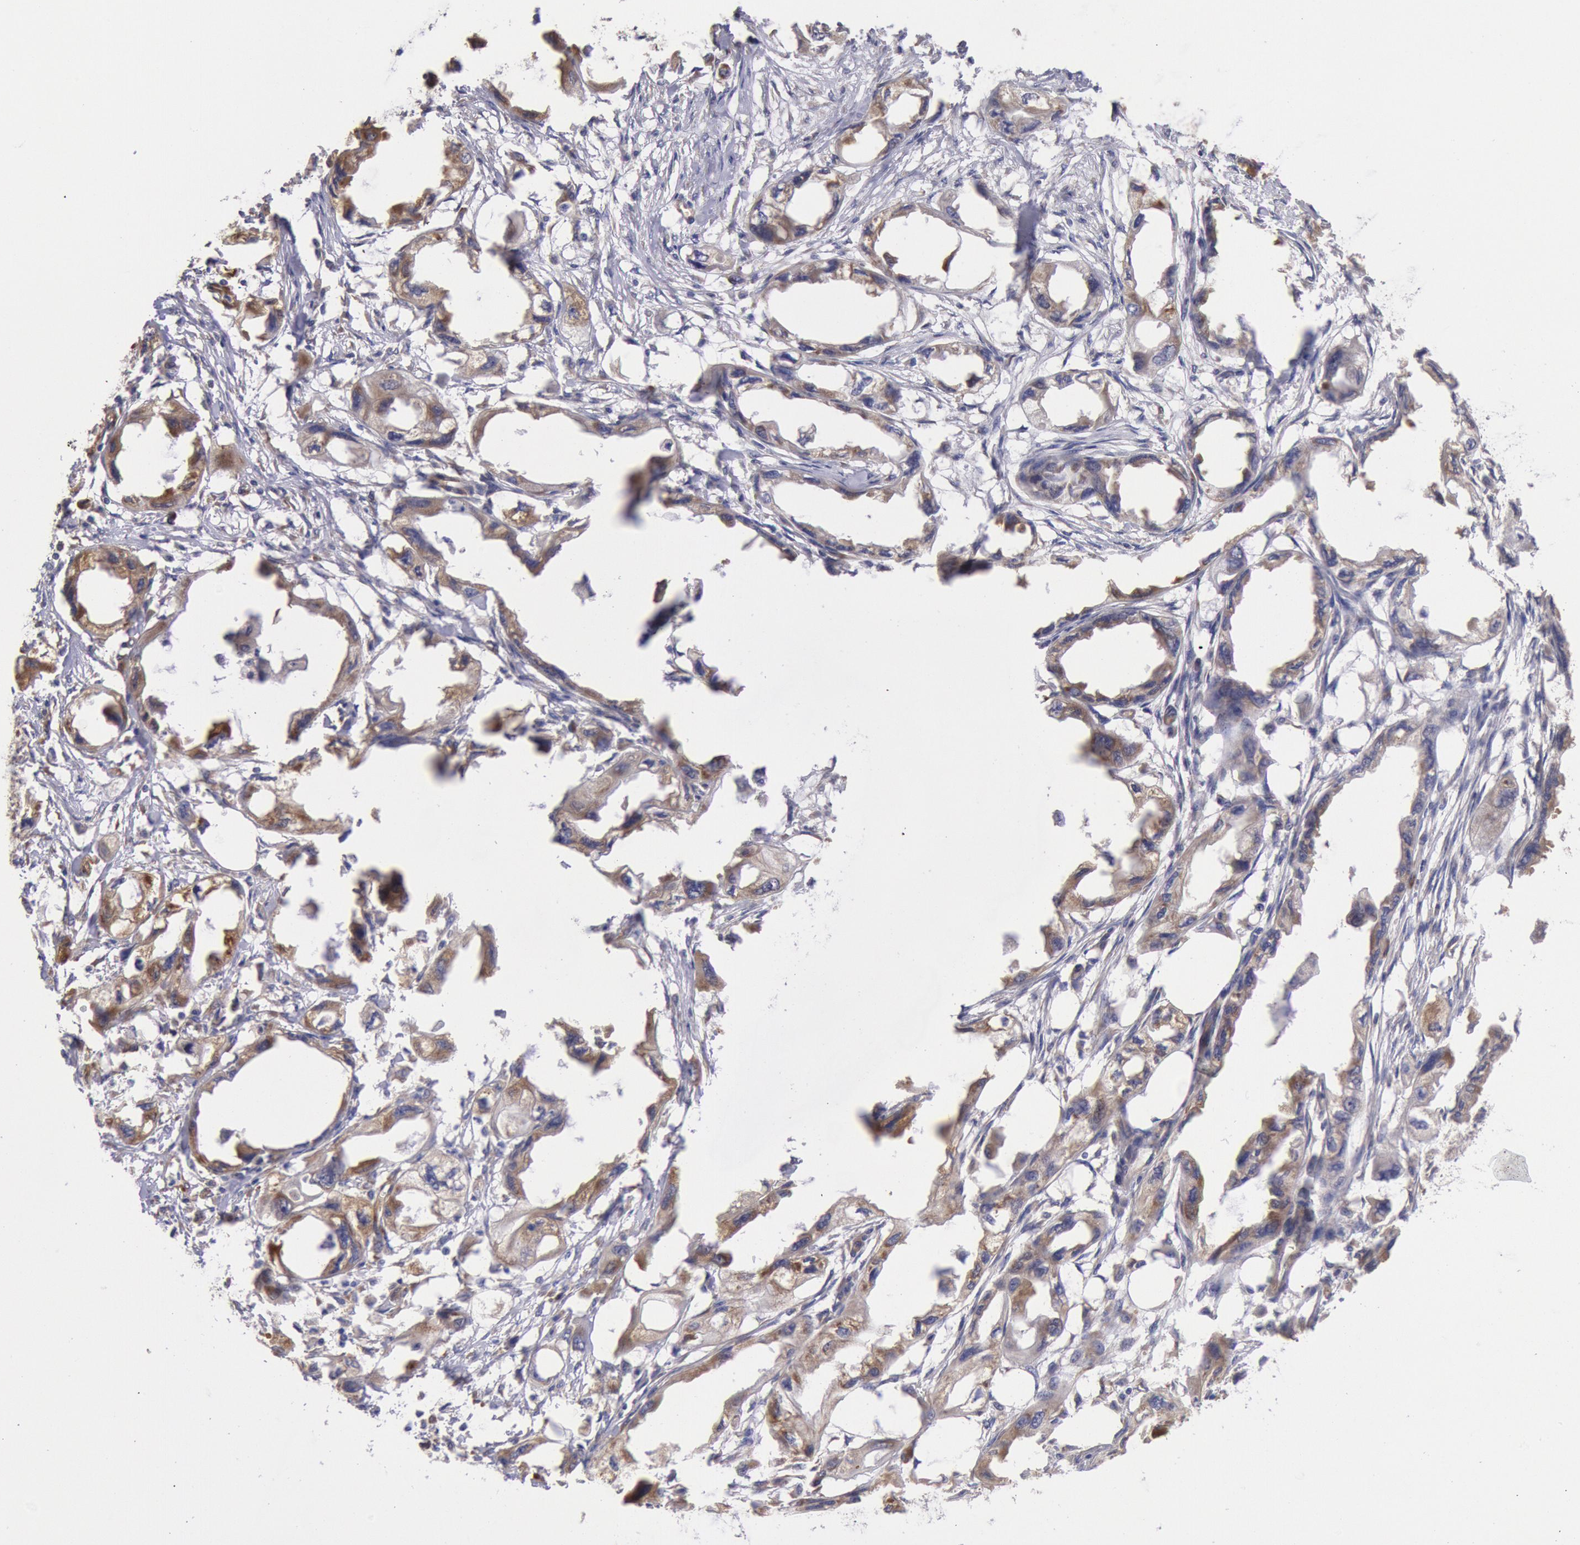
{"staining": {"intensity": "moderate", "quantity": "<25%", "location": "cytoplasmic/membranous"}, "tissue": "endometrial cancer", "cell_type": "Tumor cells", "image_type": "cancer", "snomed": [{"axis": "morphology", "description": "Adenocarcinoma, NOS"}, {"axis": "topography", "description": "Endometrium"}], "caption": "There is low levels of moderate cytoplasmic/membranous staining in tumor cells of endometrial cancer (adenocarcinoma), as demonstrated by immunohistochemical staining (brown color).", "gene": "DRG1", "patient": {"sex": "female", "age": 67}}